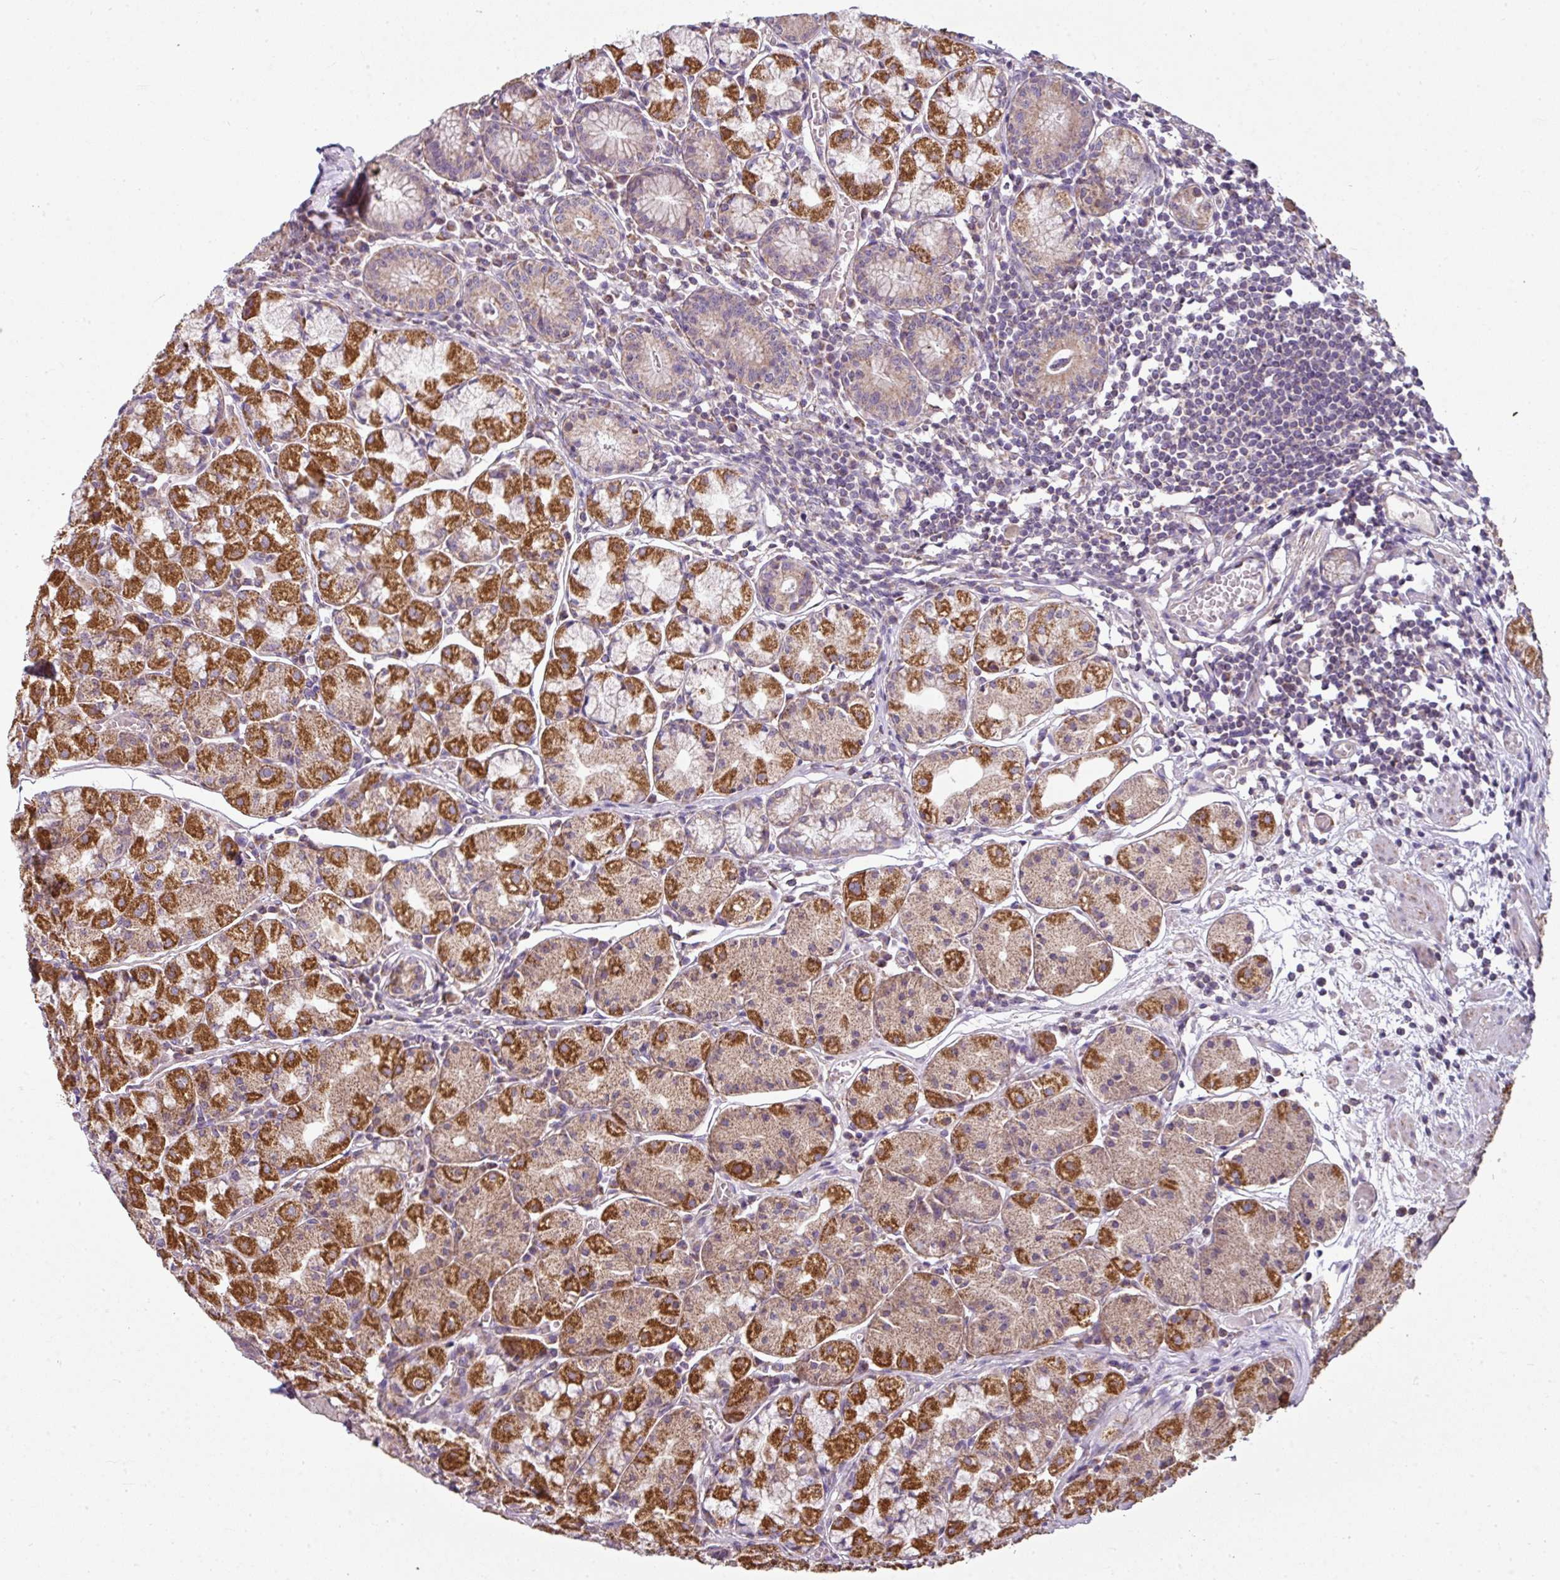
{"staining": {"intensity": "strong", "quantity": "25%-75%", "location": "cytoplasmic/membranous"}, "tissue": "stomach", "cell_type": "Glandular cells", "image_type": "normal", "snomed": [{"axis": "morphology", "description": "Normal tissue, NOS"}, {"axis": "topography", "description": "Stomach"}], "caption": "DAB immunohistochemical staining of unremarkable human stomach demonstrates strong cytoplasmic/membranous protein staining in about 25%-75% of glandular cells. (DAB IHC, brown staining for protein, blue staining for nuclei).", "gene": "PALS2", "patient": {"sex": "male", "age": 55}}